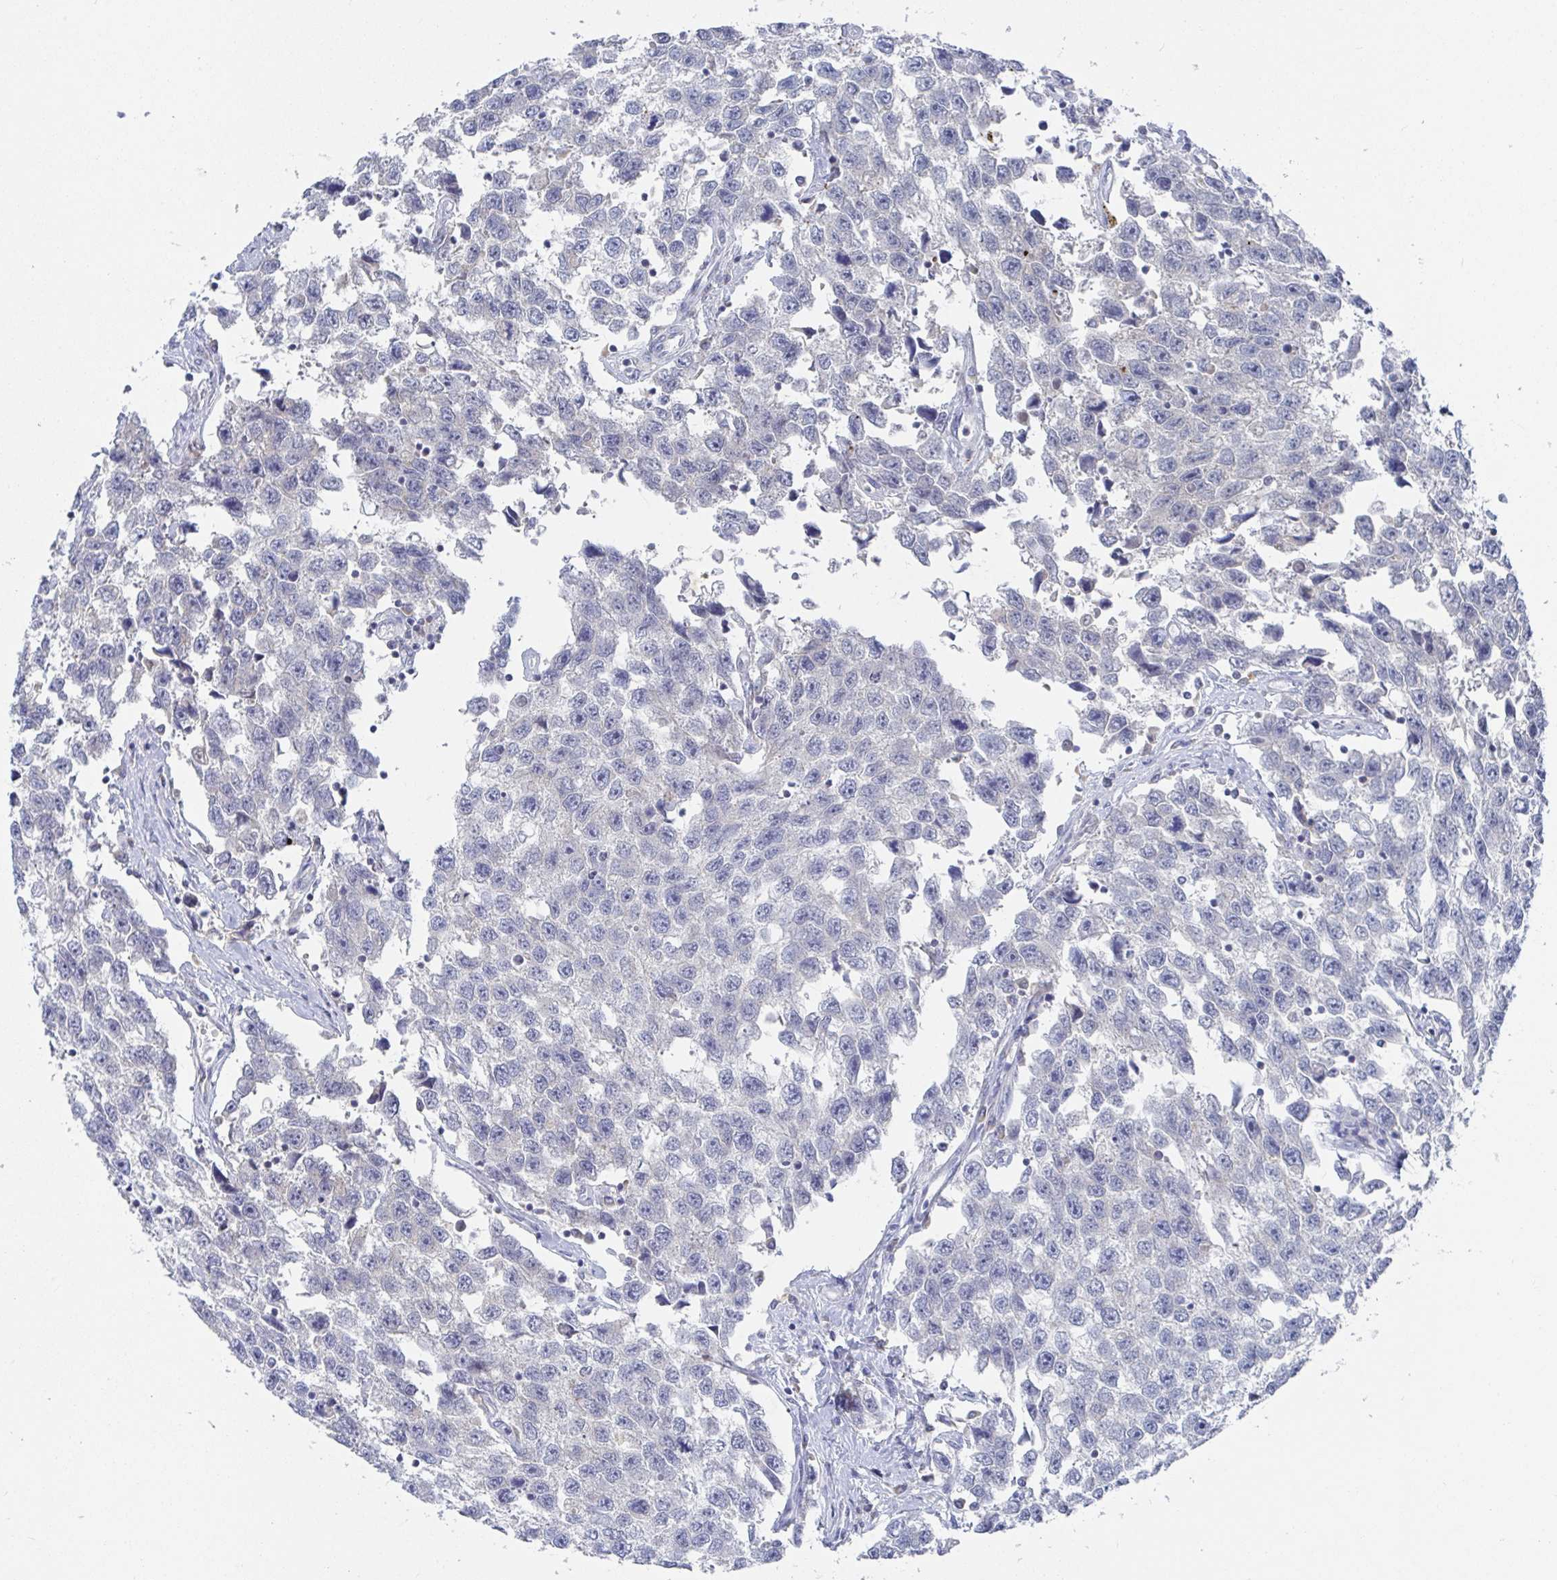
{"staining": {"intensity": "negative", "quantity": "none", "location": "none"}, "tissue": "testis cancer", "cell_type": "Tumor cells", "image_type": "cancer", "snomed": [{"axis": "morphology", "description": "Seminoma, NOS"}, {"axis": "topography", "description": "Testis"}], "caption": "Immunohistochemistry histopathology image of neoplastic tissue: human testis cancer (seminoma) stained with DAB displays no significant protein expression in tumor cells.", "gene": "GPR148", "patient": {"sex": "male", "age": 33}}